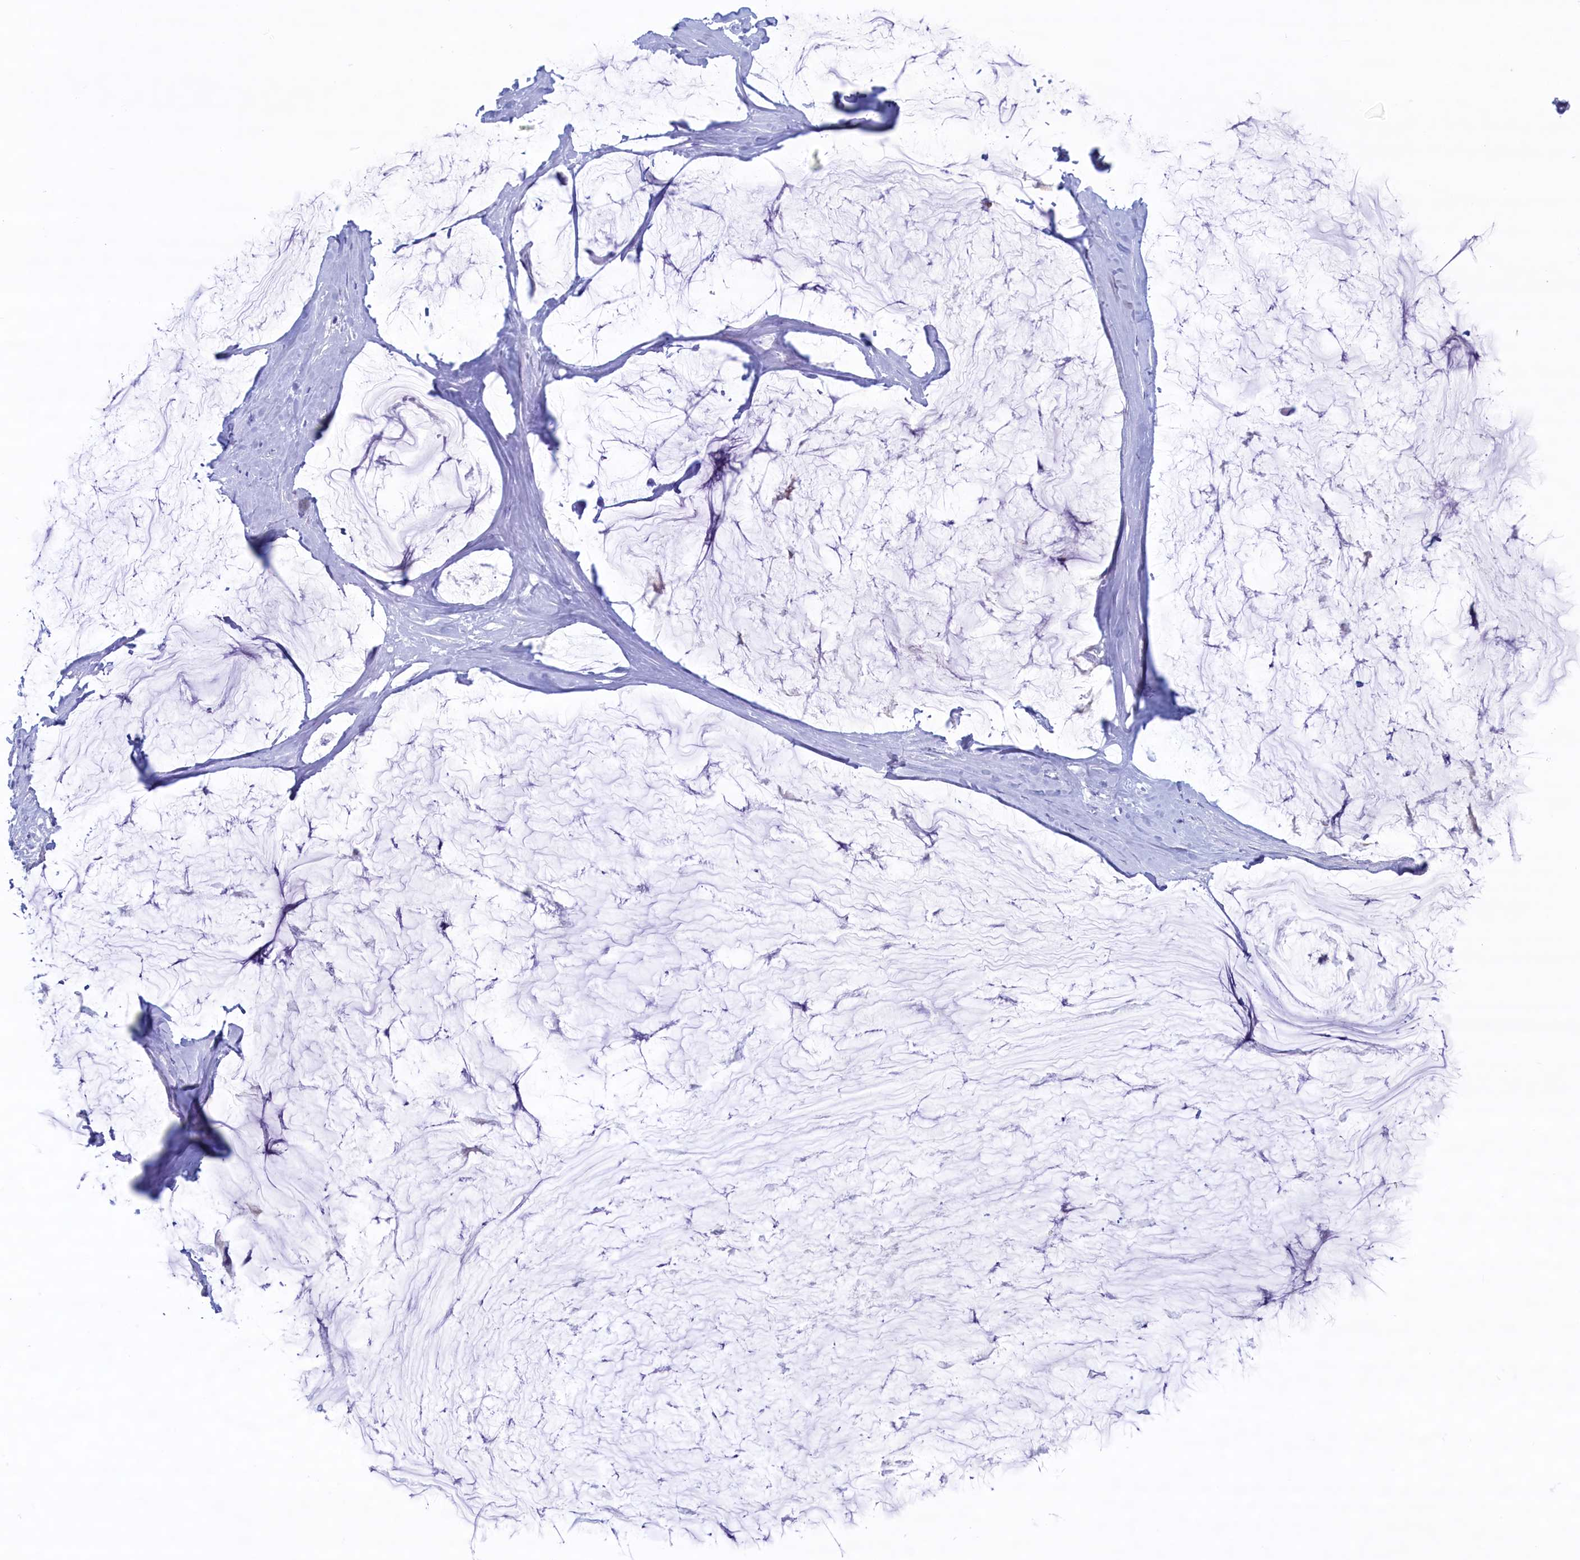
{"staining": {"intensity": "negative", "quantity": "none", "location": "none"}, "tissue": "ovarian cancer", "cell_type": "Tumor cells", "image_type": "cancer", "snomed": [{"axis": "morphology", "description": "Cystadenocarcinoma, mucinous, NOS"}, {"axis": "topography", "description": "Ovary"}], "caption": "A high-resolution photomicrograph shows IHC staining of ovarian cancer (mucinous cystadenocarcinoma), which shows no significant positivity in tumor cells. (Immunohistochemistry, brightfield microscopy, high magnification).", "gene": "MPV17L2", "patient": {"sex": "female", "age": 39}}